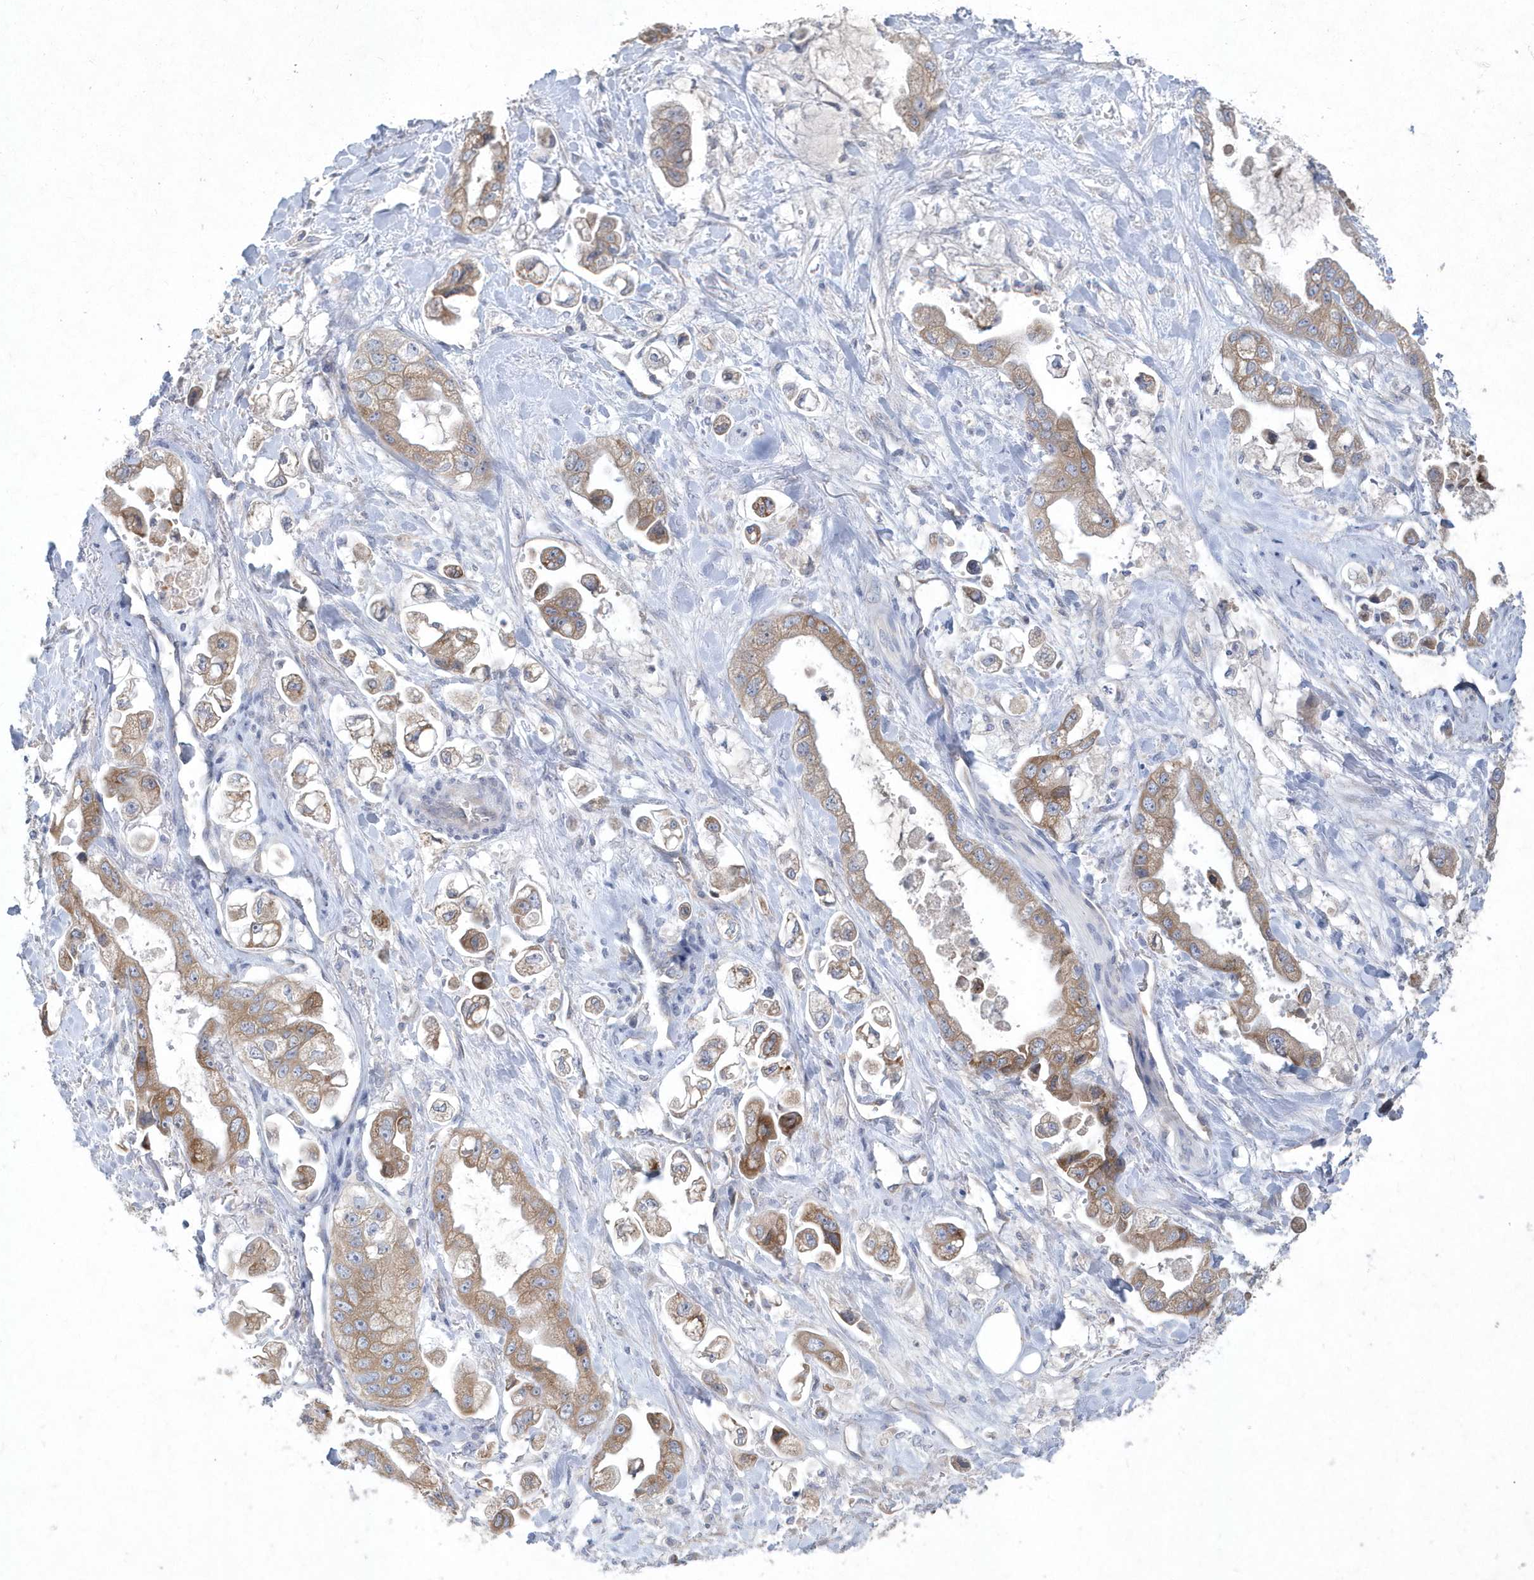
{"staining": {"intensity": "moderate", "quantity": ">75%", "location": "cytoplasmic/membranous"}, "tissue": "stomach cancer", "cell_type": "Tumor cells", "image_type": "cancer", "snomed": [{"axis": "morphology", "description": "Adenocarcinoma, NOS"}, {"axis": "topography", "description": "Stomach"}], "caption": "DAB (3,3'-diaminobenzidine) immunohistochemical staining of stomach cancer reveals moderate cytoplasmic/membranous protein positivity in about >75% of tumor cells.", "gene": "DGAT1", "patient": {"sex": "male", "age": 62}}